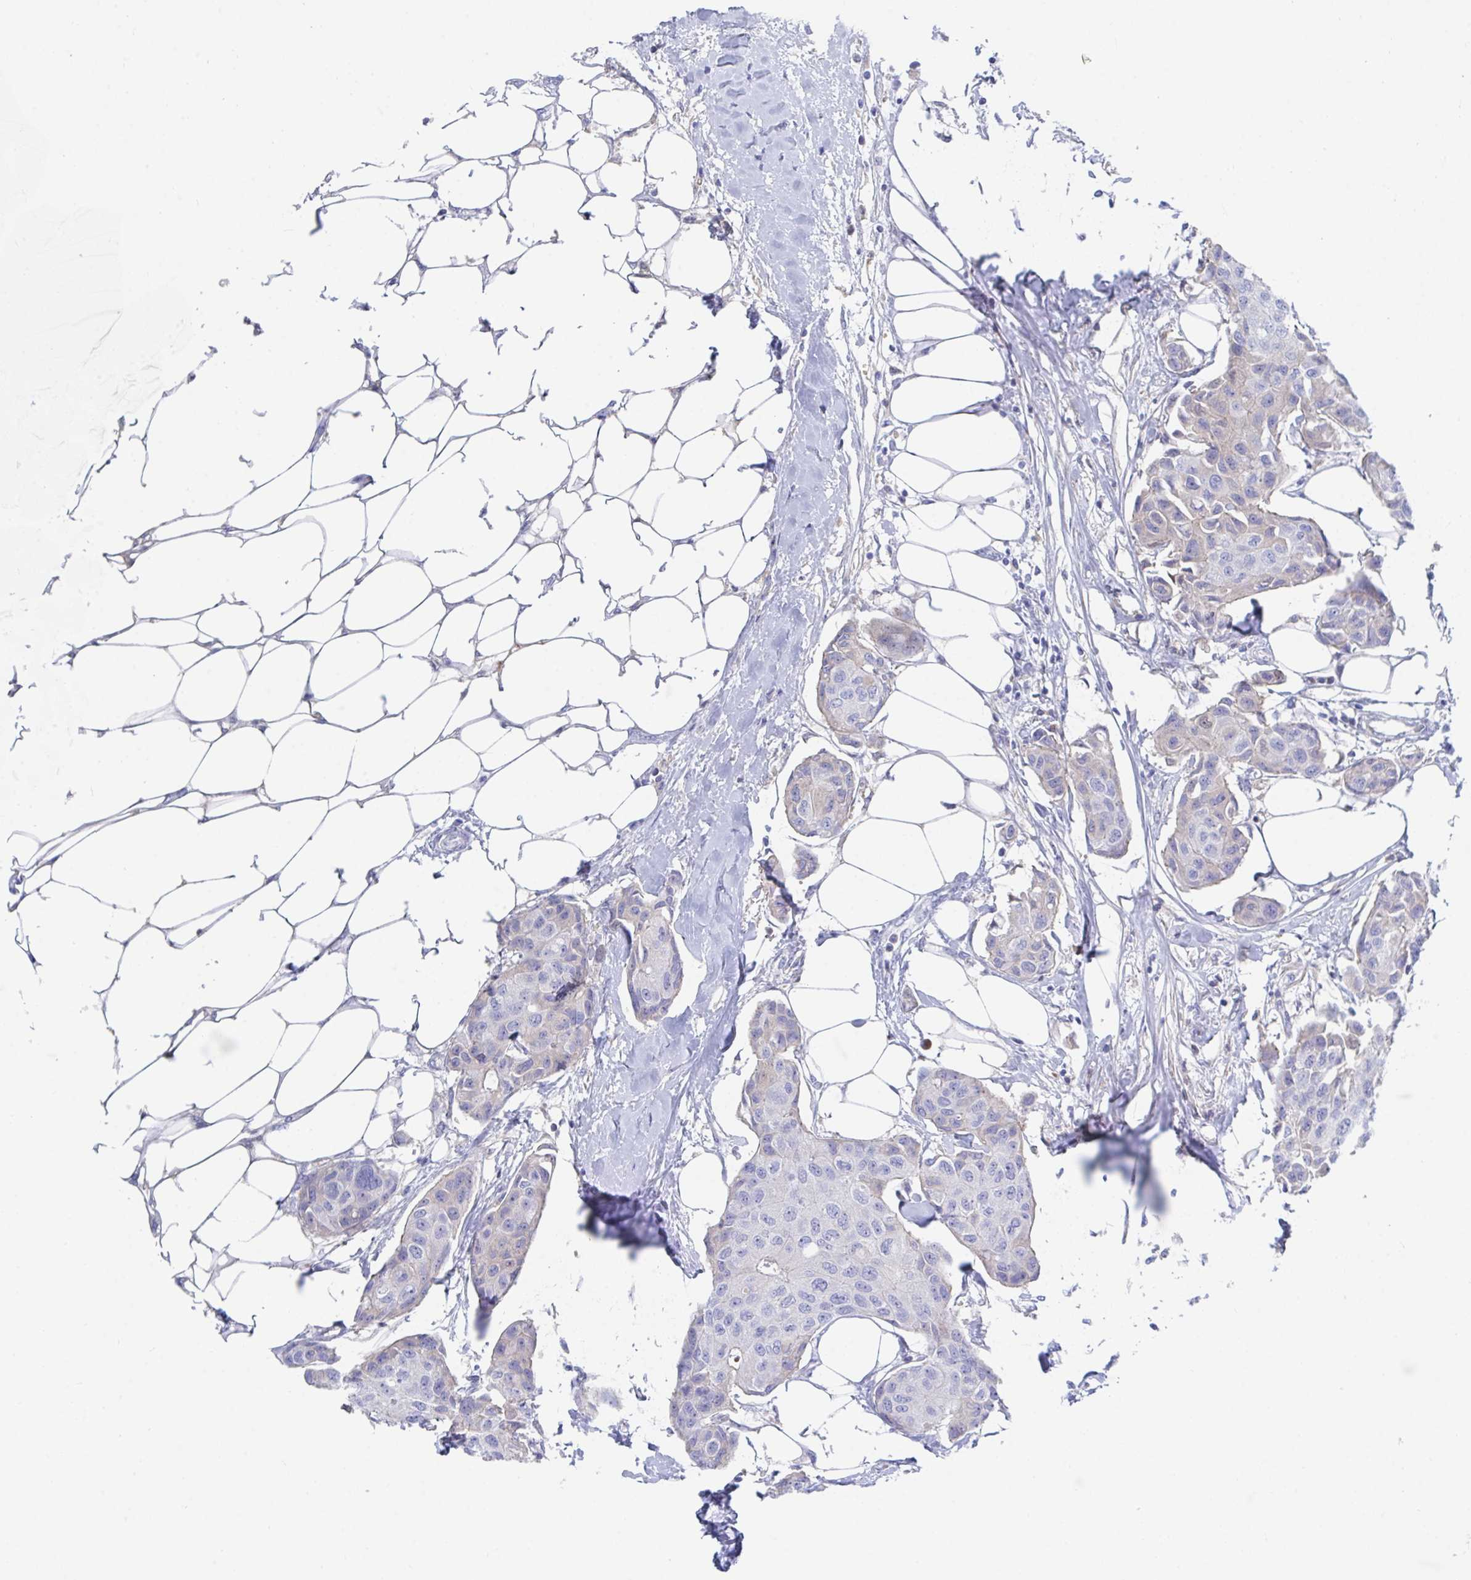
{"staining": {"intensity": "negative", "quantity": "none", "location": "none"}, "tissue": "breast cancer", "cell_type": "Tumor cells", "image_type": "cancer", "snomed": [{"axis": "morphology", "description": "Duct carcinoma"}, {"axis": "topography", "description": "Breast"}, {"axis": "topography", "description": "Lymph node"}], "caption": "Photomicrograph shows no significant protein expression in tumor cells of breast intraductal carcinoma.", "gene": "TNFAIP6", "patient": {"sex": "female", "age": 80}}